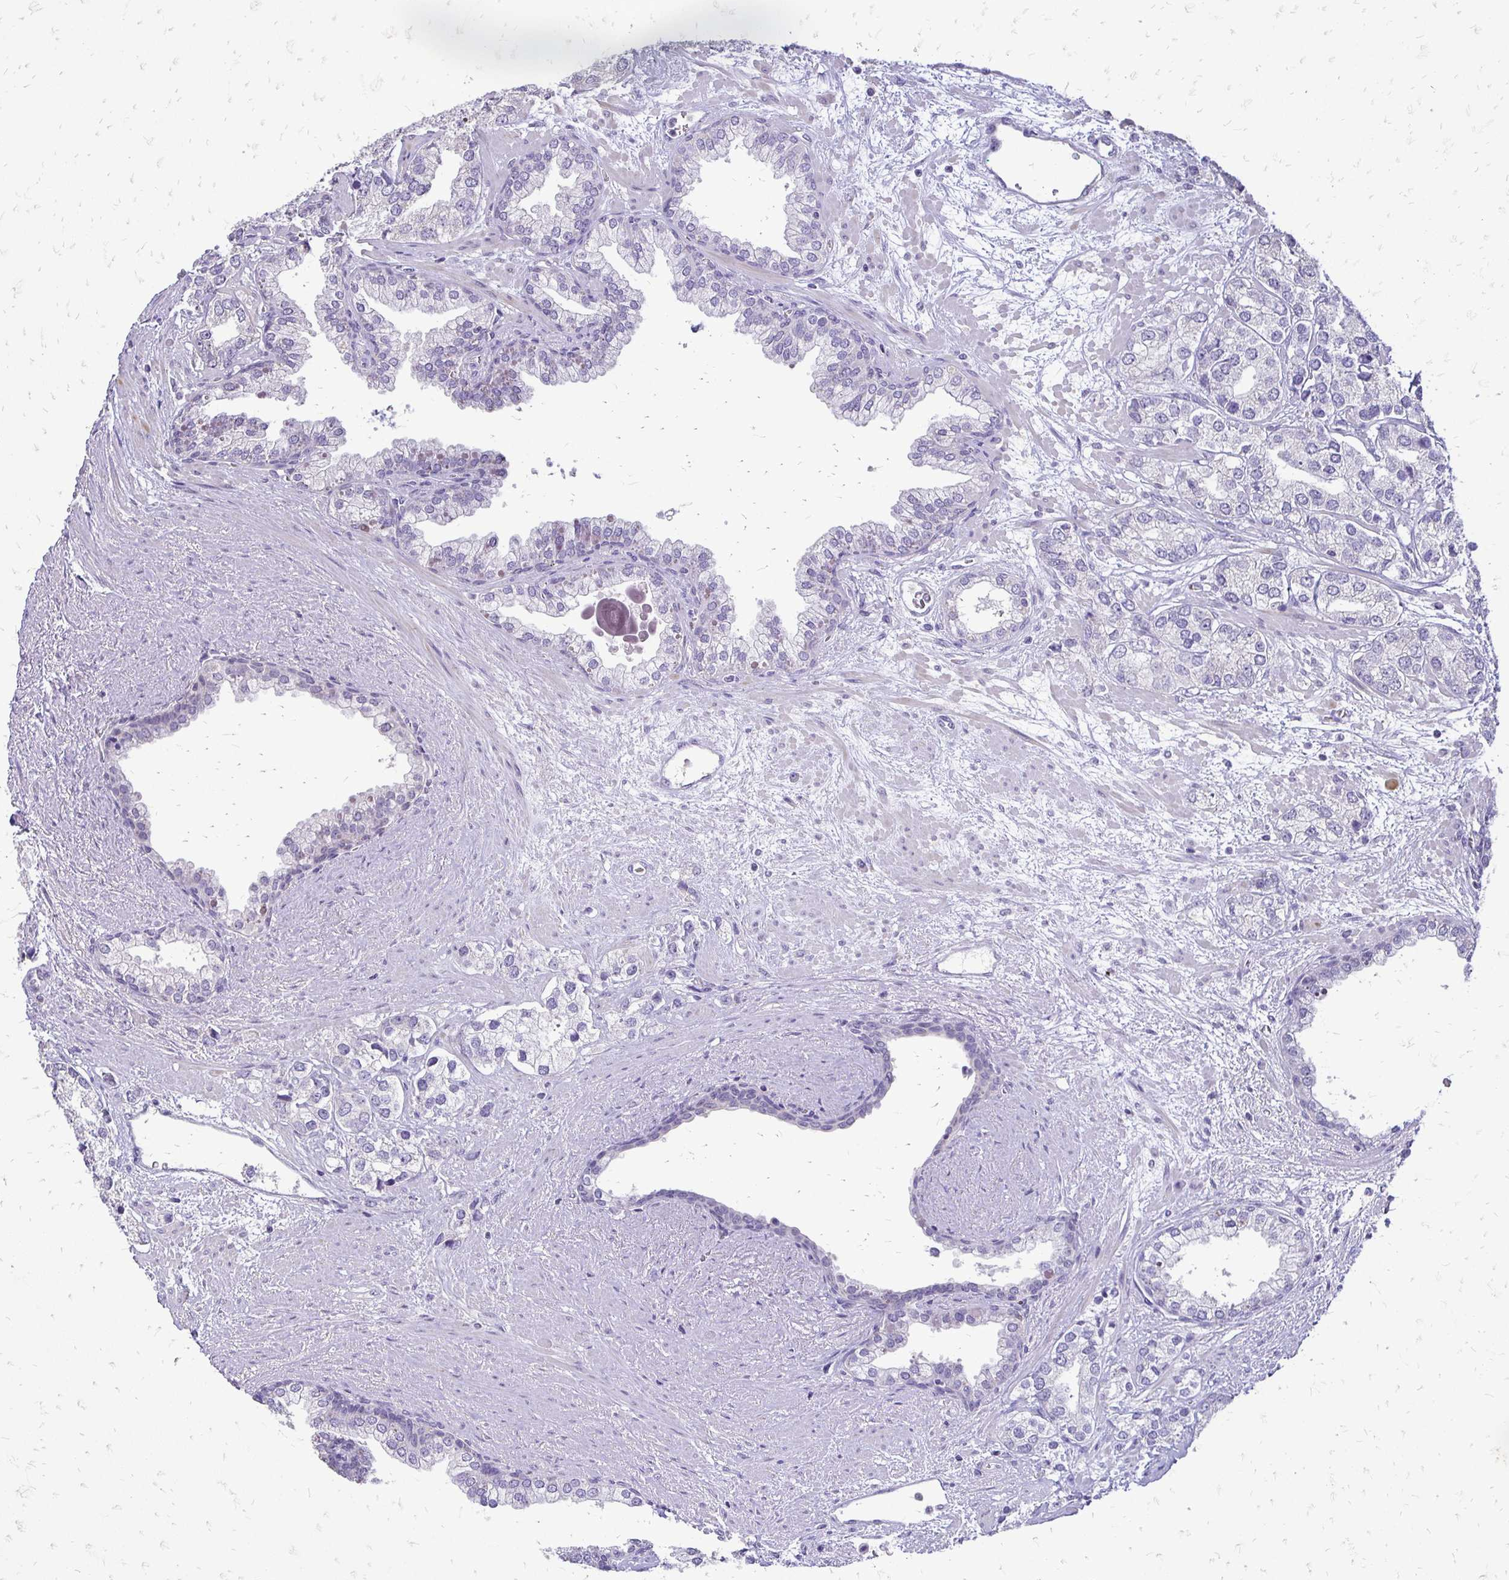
{"staining": {"intensity": "negative", "quantity": "none", "location": "none"}, "tissue": "prostate cancer", "cell_type": "Tumor cells", "image_type": "cancer", "snomed": [{"axis": "morphology", "description": "Adenocarcinoma, High grade"}, {"axis": "topography", "description": "Prostate"}], "caption": "This is an immunohistochemistry (IHC) histopathology image of prostate adenocarcinoma (high-grade). There is no expression in tumor cells.", "gene": "ALPG", "patient": {"sex": "male", "age": 58}}